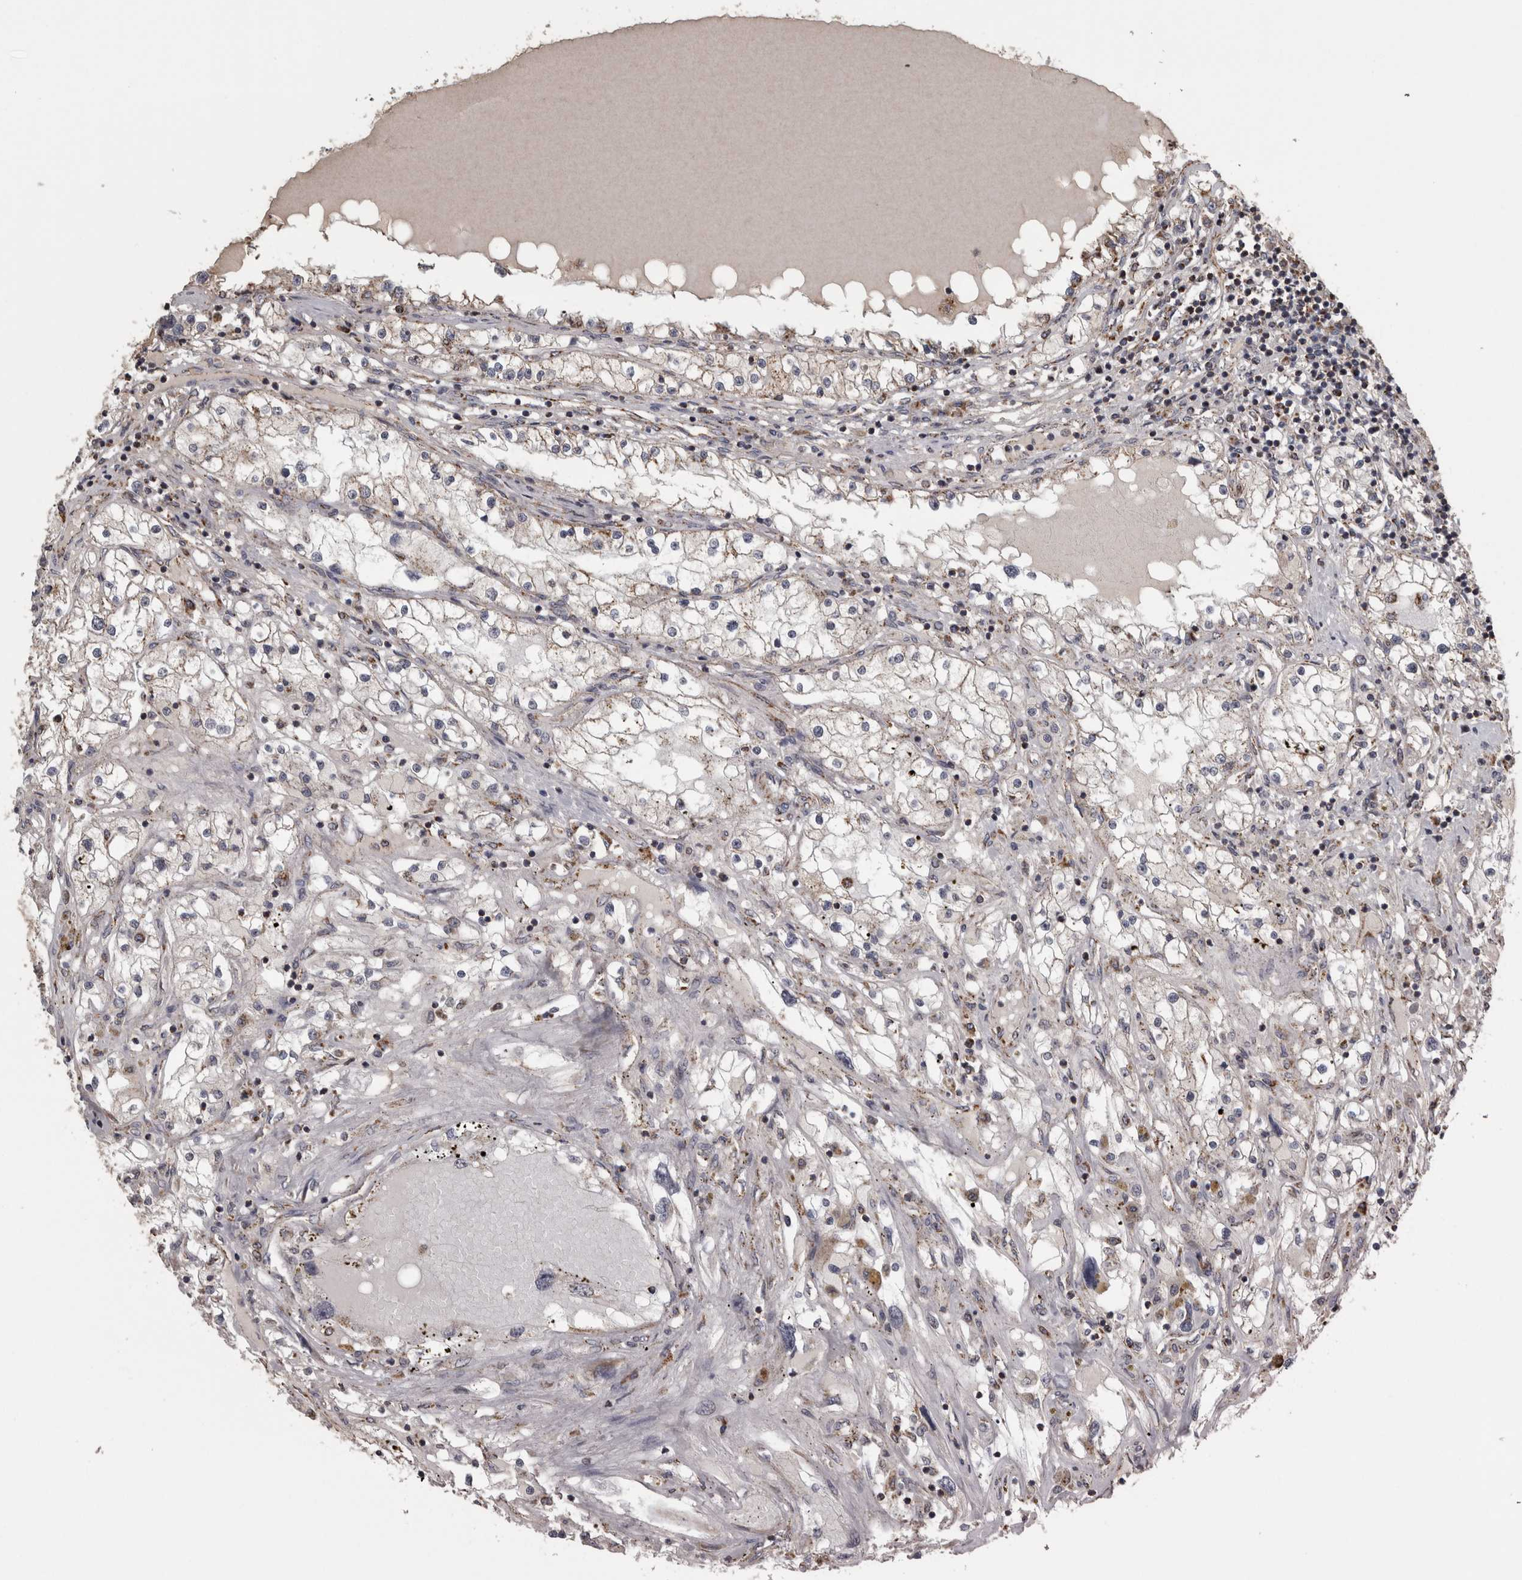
{"staining": {"intensity": "moderate", "quantity": "25%-75%", "location": "cytoplasmic/membranous"}, "tissue": "renal cancer", "cell_type": "Tumor cells", "image_type": "cancer", "snomed": [{"axis": "morphology", "description": "Adenocarcinoma, NOS"}, {"axis": "topography", "description": "Kidney"}], "caption": "Protein analysis of renal cancer tissue demonstrates moderate cytoplasmic/membranous expression in about 25%-75% of tumor cells.", "gene": "FRK", "patient": {"sex": "male", "age": 68}}